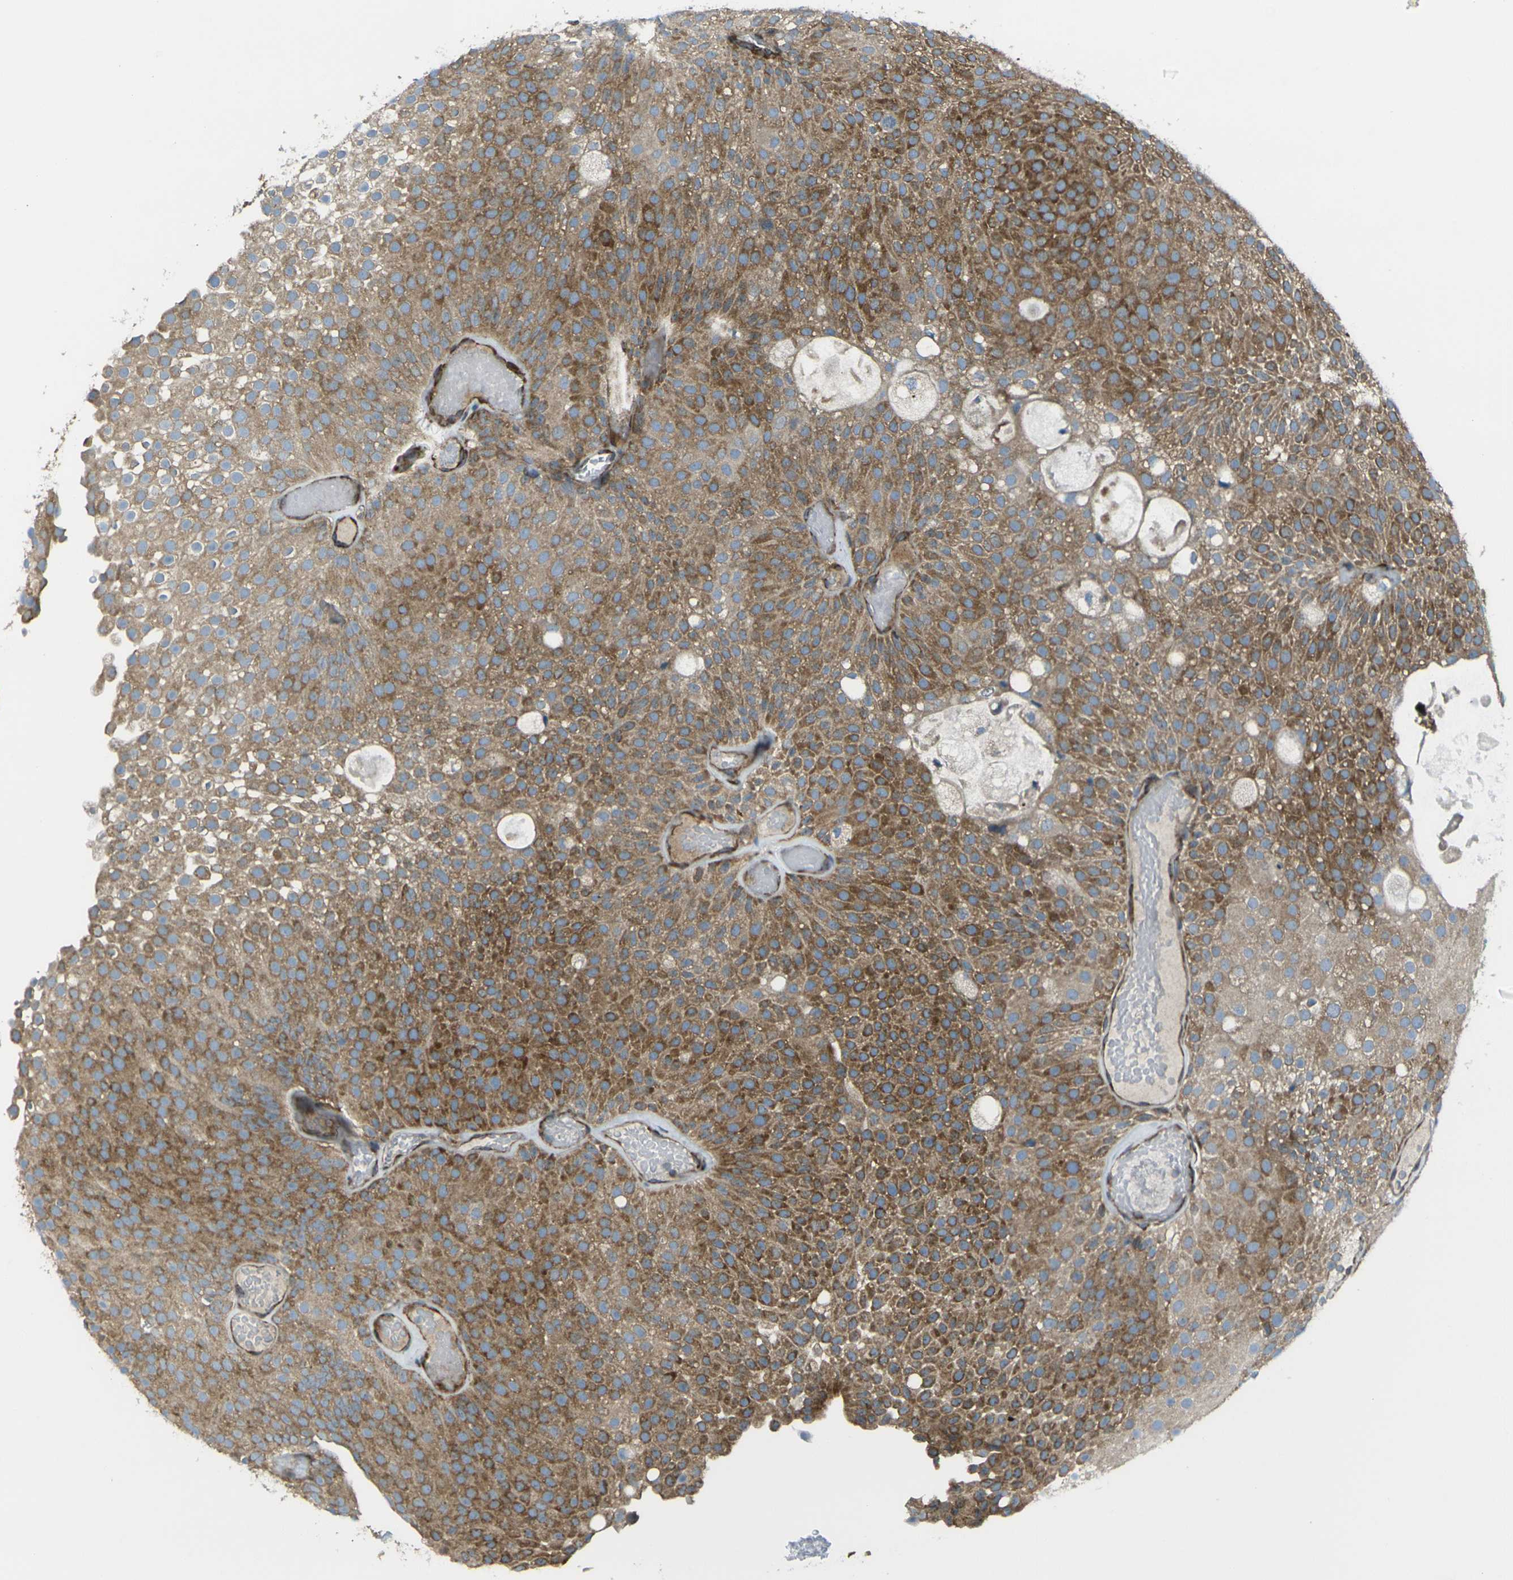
{"staining": {"intensity": "strong", "quantity": ">75%", "location": "cytoplasmic/membranous"}, "tissue": "urothelial cancer", "cell_type": "Tumor cells", "image_type": "cancer", "snomed": [{"axis": "morphology", "description": "Urothelial carcinoma, Low grade"}, {"axis": "topography", "description": "Urinary bladder"}], "caption": "Immunohistochemical staining of human urothelial cancer exhibits high levels of strong cytoplasmic/membranous protein staining in approximately >75% of tumor cells.", "gene": "CELSR2", "patient": {"sex": "male", "age": 78}}